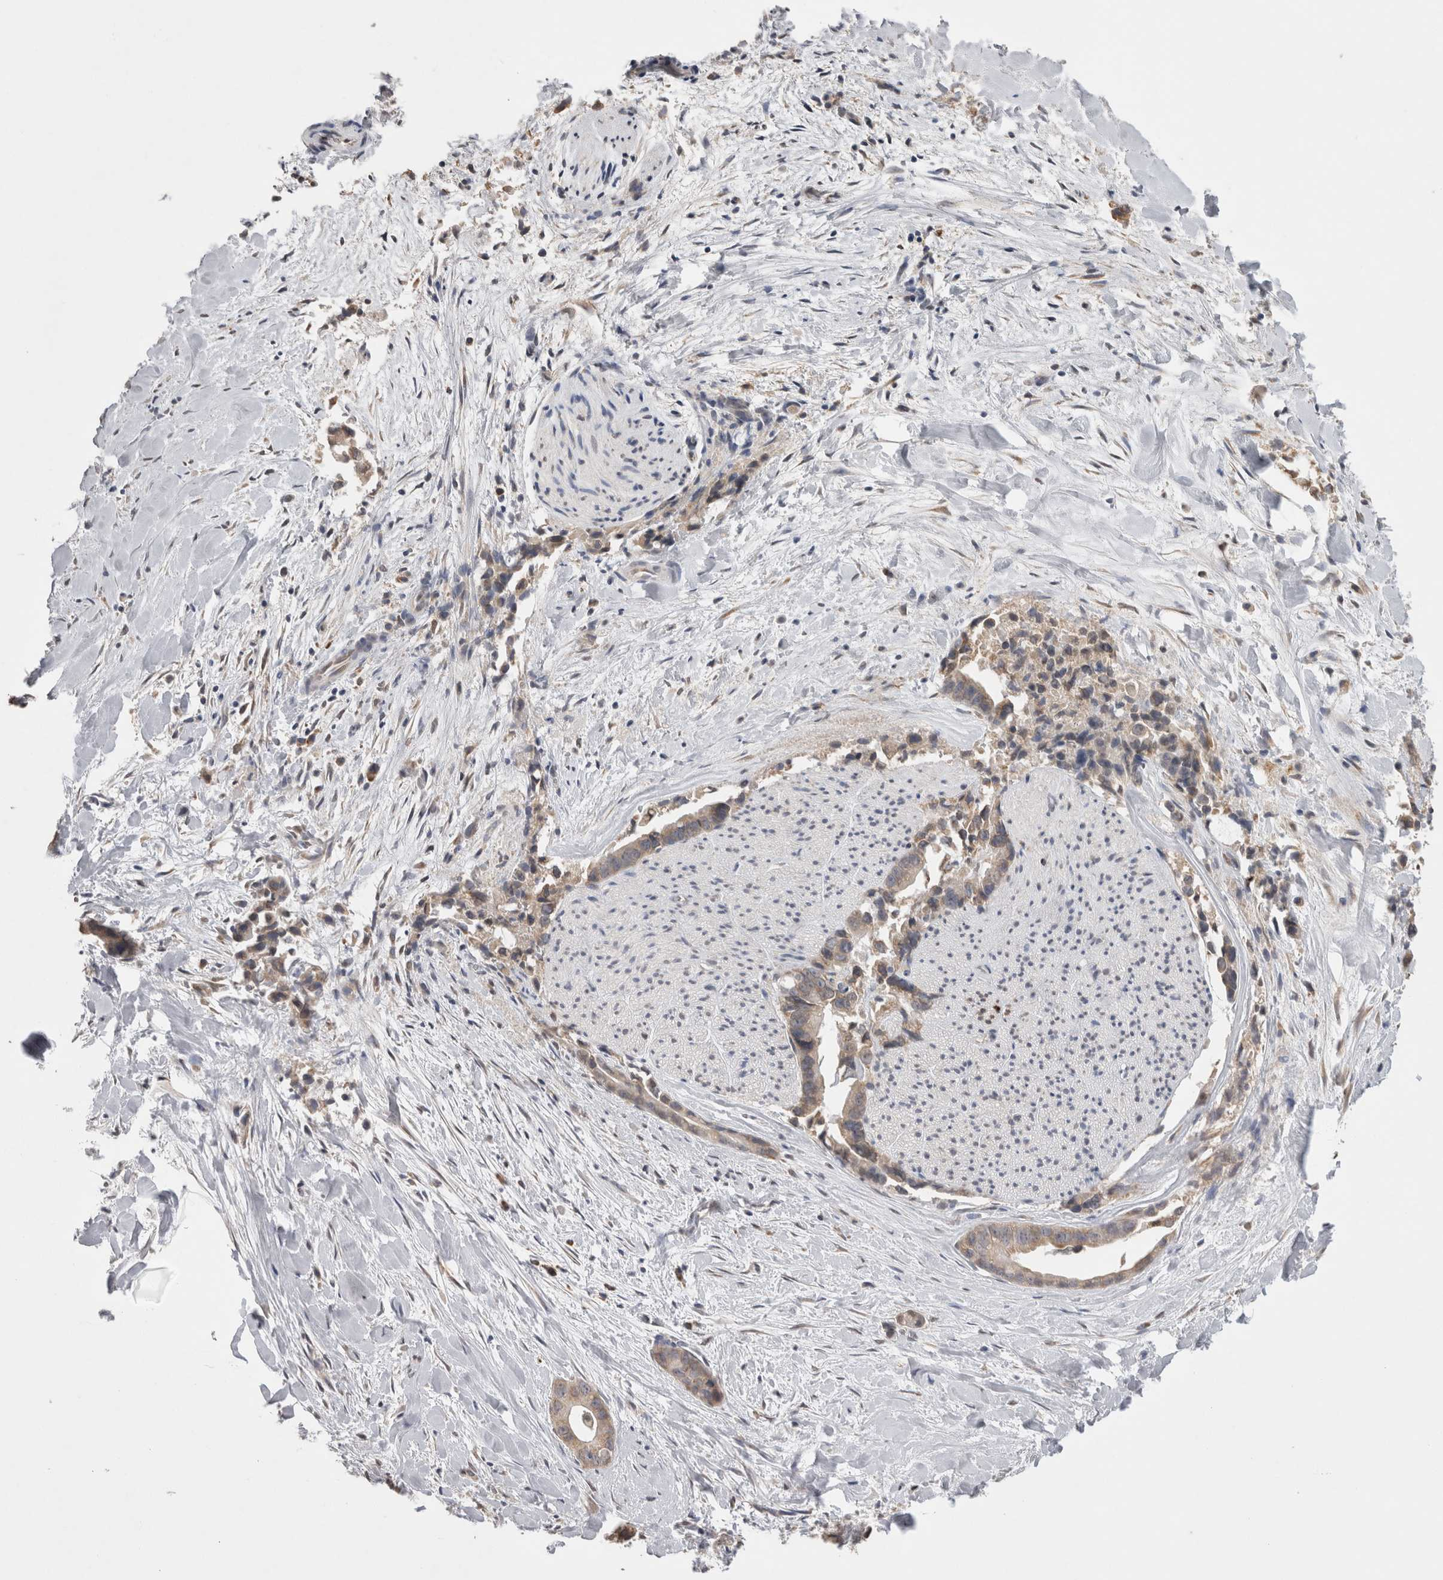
{"staining": {"intensity": "weak", "quantity": "<25%", "location": "cytoplasmic/membranous"}, "tissue": "liver cancer", "cell_type": "Tumor cells", "image_type": "cancer", "snomed": [{"axis": "morphology", "description": "Cholangiocarcinoma"}, {"axis": "topography", "description": "Liver"}], "caption": "DAB immunohistochemical staining of cholangiocarcinoma (liver) displays no significant staining in tumor cells.", "gene": "NOMO1", "patient": {"sex": "female", "age": 55}}